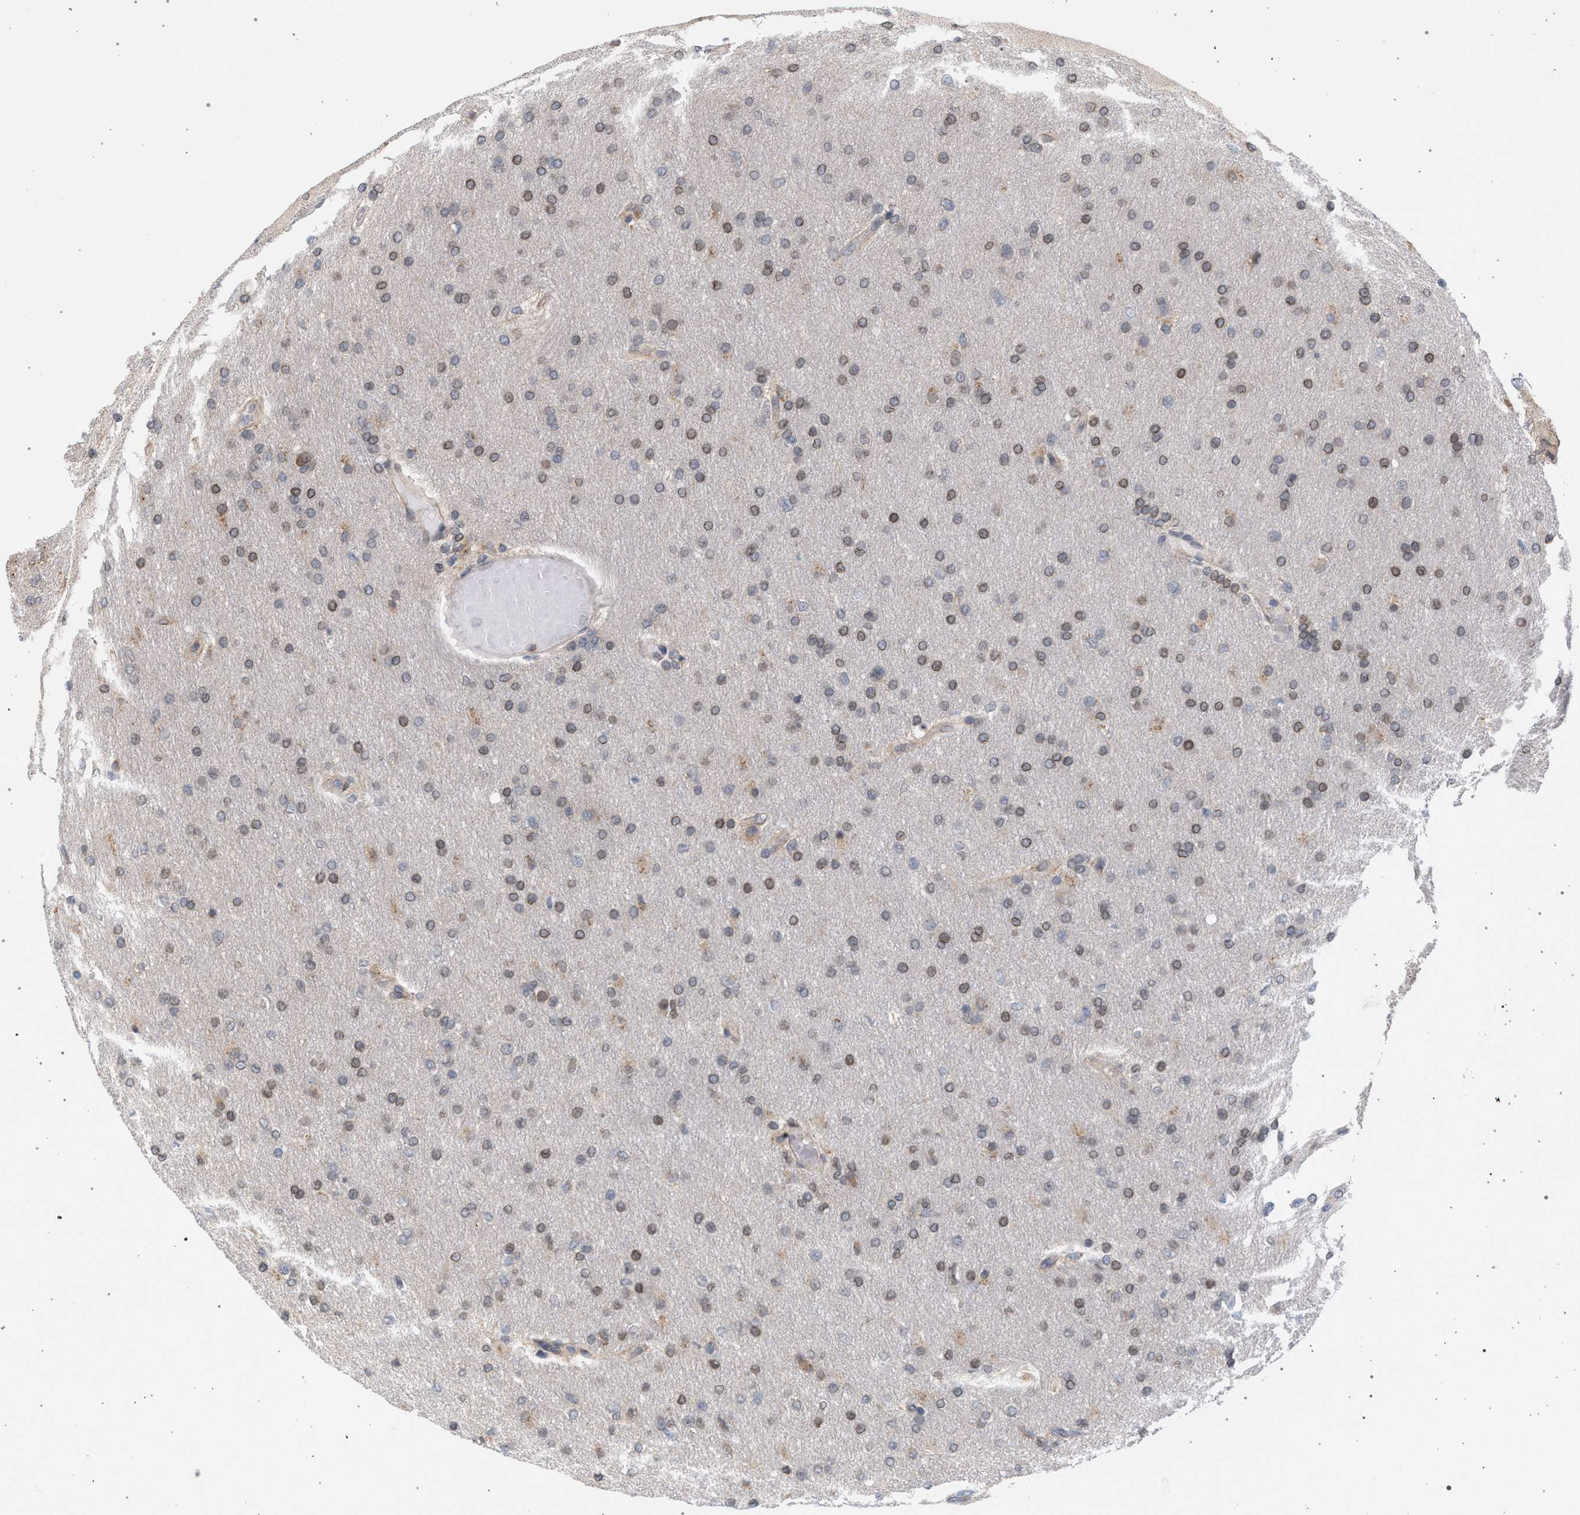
{"staining": {"intensity": "moderate", "quantity": ">75%", "location": "cytoplasmic/membranous,nuclear"}, "tissue": "glioma", "cell_type": "Tumor cells", "image_type": "cancer", "snomed": [{"axis": "morphology", "description": "Glioma, malignant, High grade"}, {"axis": "topography", "description": "Cerebral cortex"}], "caption": "Protein staining by IHC demonstrates moderate cytoplasmic/membranous and nuclear positivity in about >75% of tumor cells in malignant high-grade glioma. The protein of interest is shown in brown color, while the nuclei are stained blue.", "gene": "ARPC5L", "patient": {"sex": "female", "age": 36}}